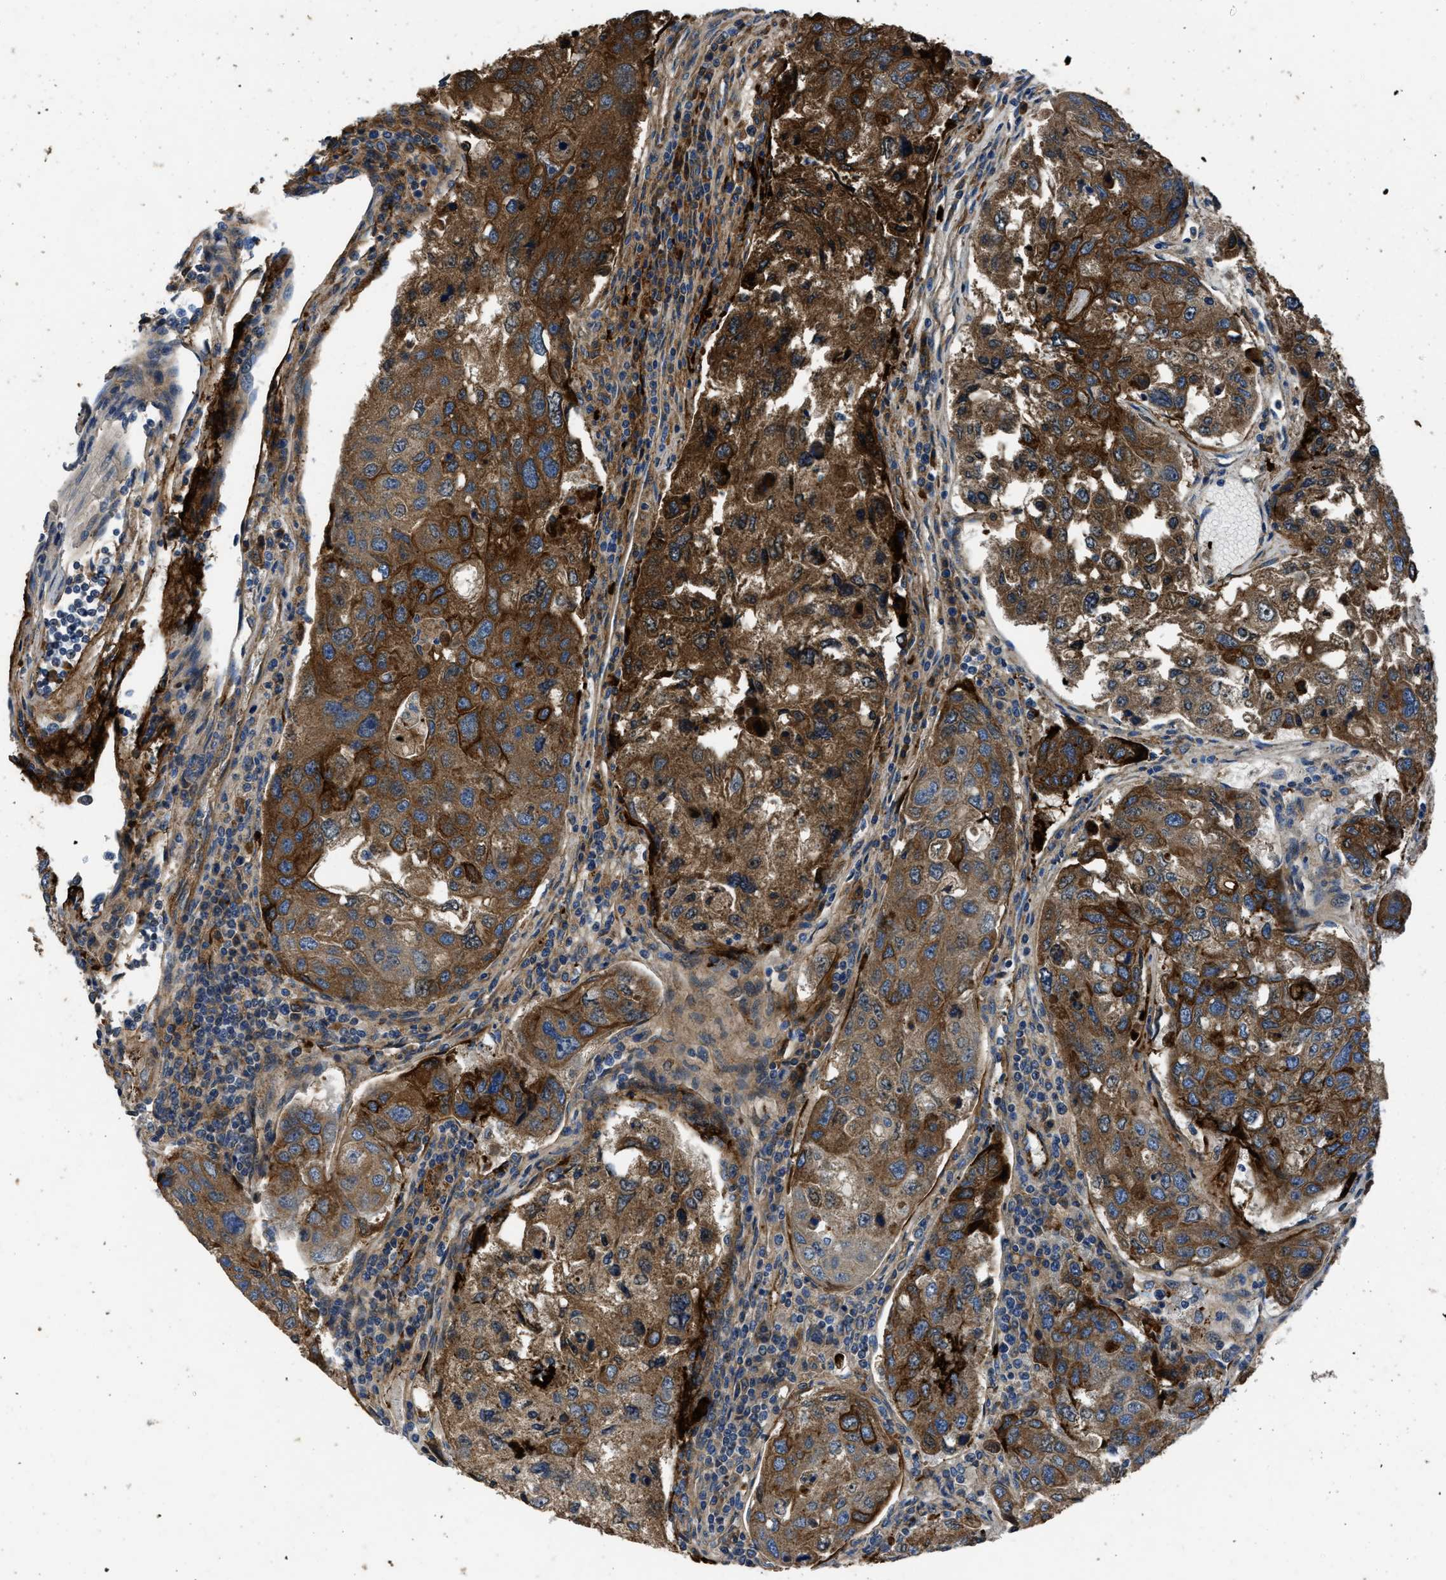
{"staining": {"intensity": "strong", "quantity": ">75%", "location": "cytoplasmic/membranous"}, "tissue": "urothelial cancer", "cell_type": "Tumor cells", "image_type": "cancer", "snomed": [{"axis": "morphology", "description": "Urothelial carcinoma, High grade"}, {"axis": "topography", "description": "Lymph node"}, {"axis": "topography", "description": "Urinary bladder"}], "caption": "This is a histology image of immunohistochemistry (IHC) staining of high-grade urothelial carcinoma, which shows strong expression in the cytoplasmic/membranous of tumor cells.", "gene": "ERC1", "patient": {"sex": "male", "age": 51}}